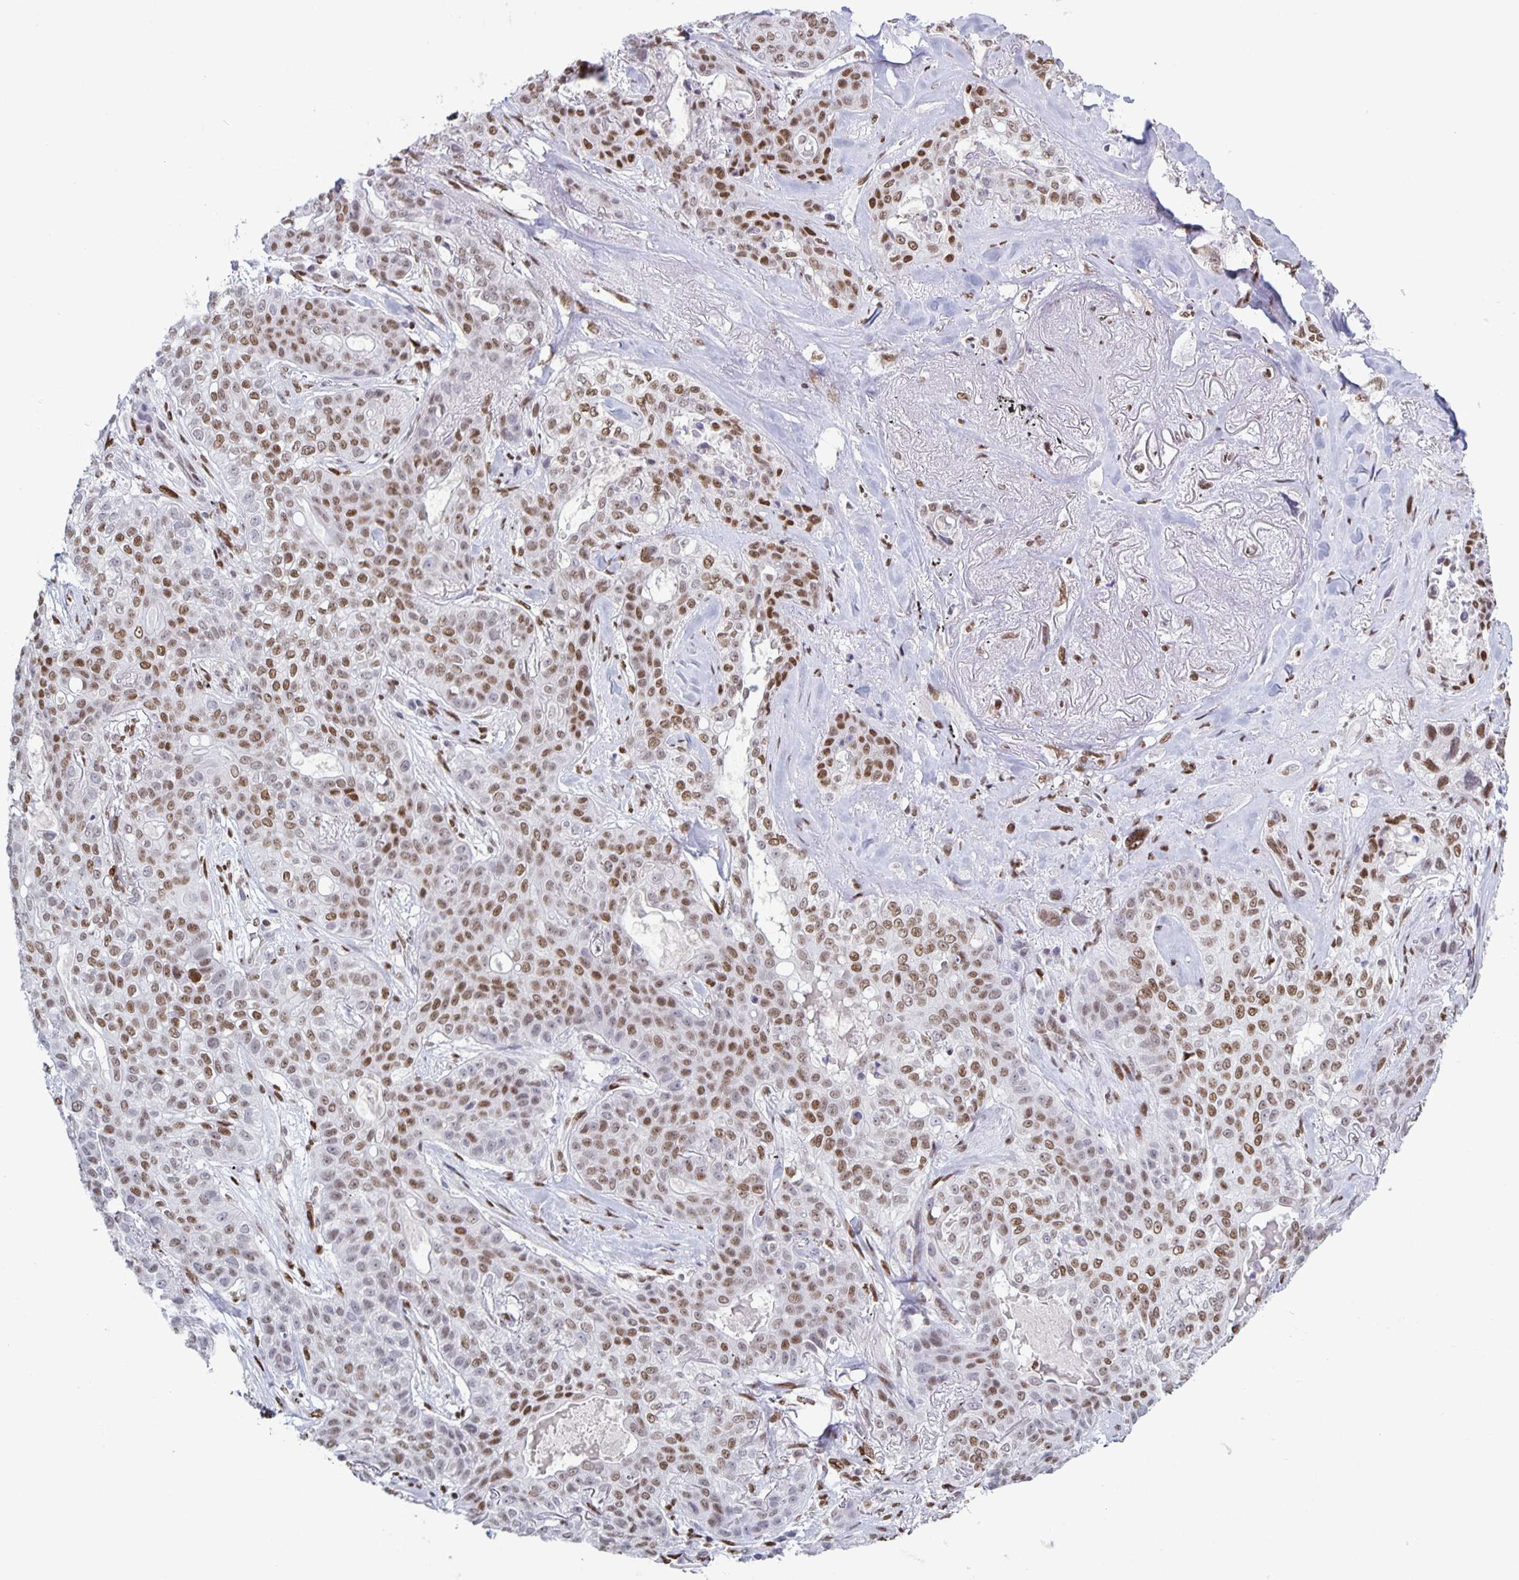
{"staining": {"intensity": "moderate", "quantity": ">75%", "location": "nuclear"}, "tissue": "lung cancer", "cell_type": "Tumor cells", "image_type": "cancer", "snomed": [{"axis": "morphology", "description": "Squamous cell carcinoma, NOS"}, {"axis": "topography", "description": "Lung"}], "caption": "This photomicrograph exhibits immunohistochemistry staining of human lung squamous cell carcinoma, with medium moderate nuclear expression in approximately >75% of tumor cells.", "gene": "JUND", "patient": {"sex": "female", "age": 70}}